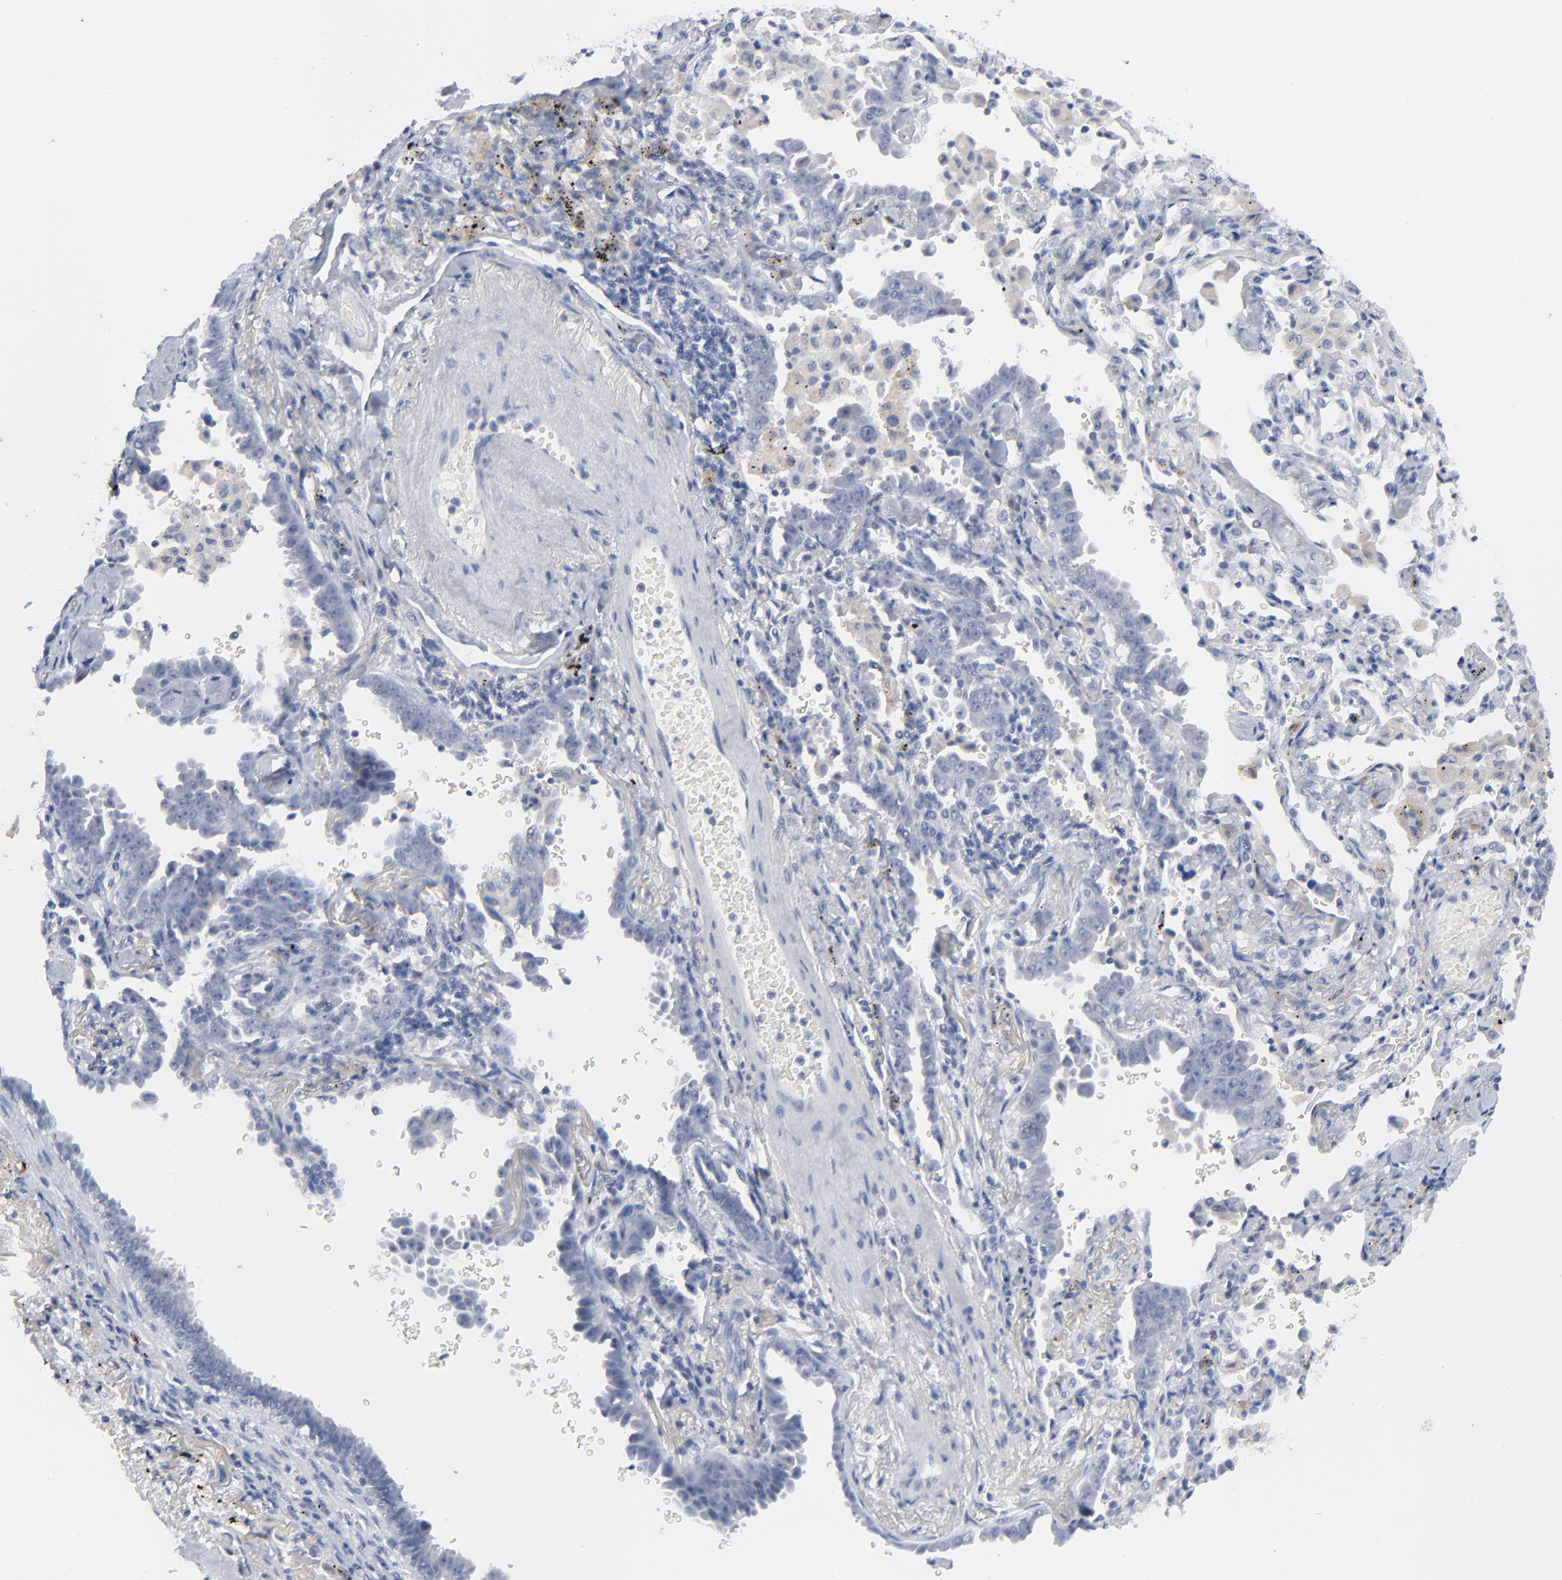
{"staining": {"intensity": "negative", "quantity": "none", "location": "none"}, "tissue": "lung cancer", "cell_type": "Tumor cells", "image_type": "cancer", "snomed": [{"axis": "morphology", "description": "Adenocarcinoma, NOS"}, {"axis": "topography", "description": "Lung"}], "caption": "Immunohistochemical staining of human lung cancer demonstrates no significant positivity in tumor cells.", "gene": "CLEC4G", "patient": {"sex": "female", "age": 64}}